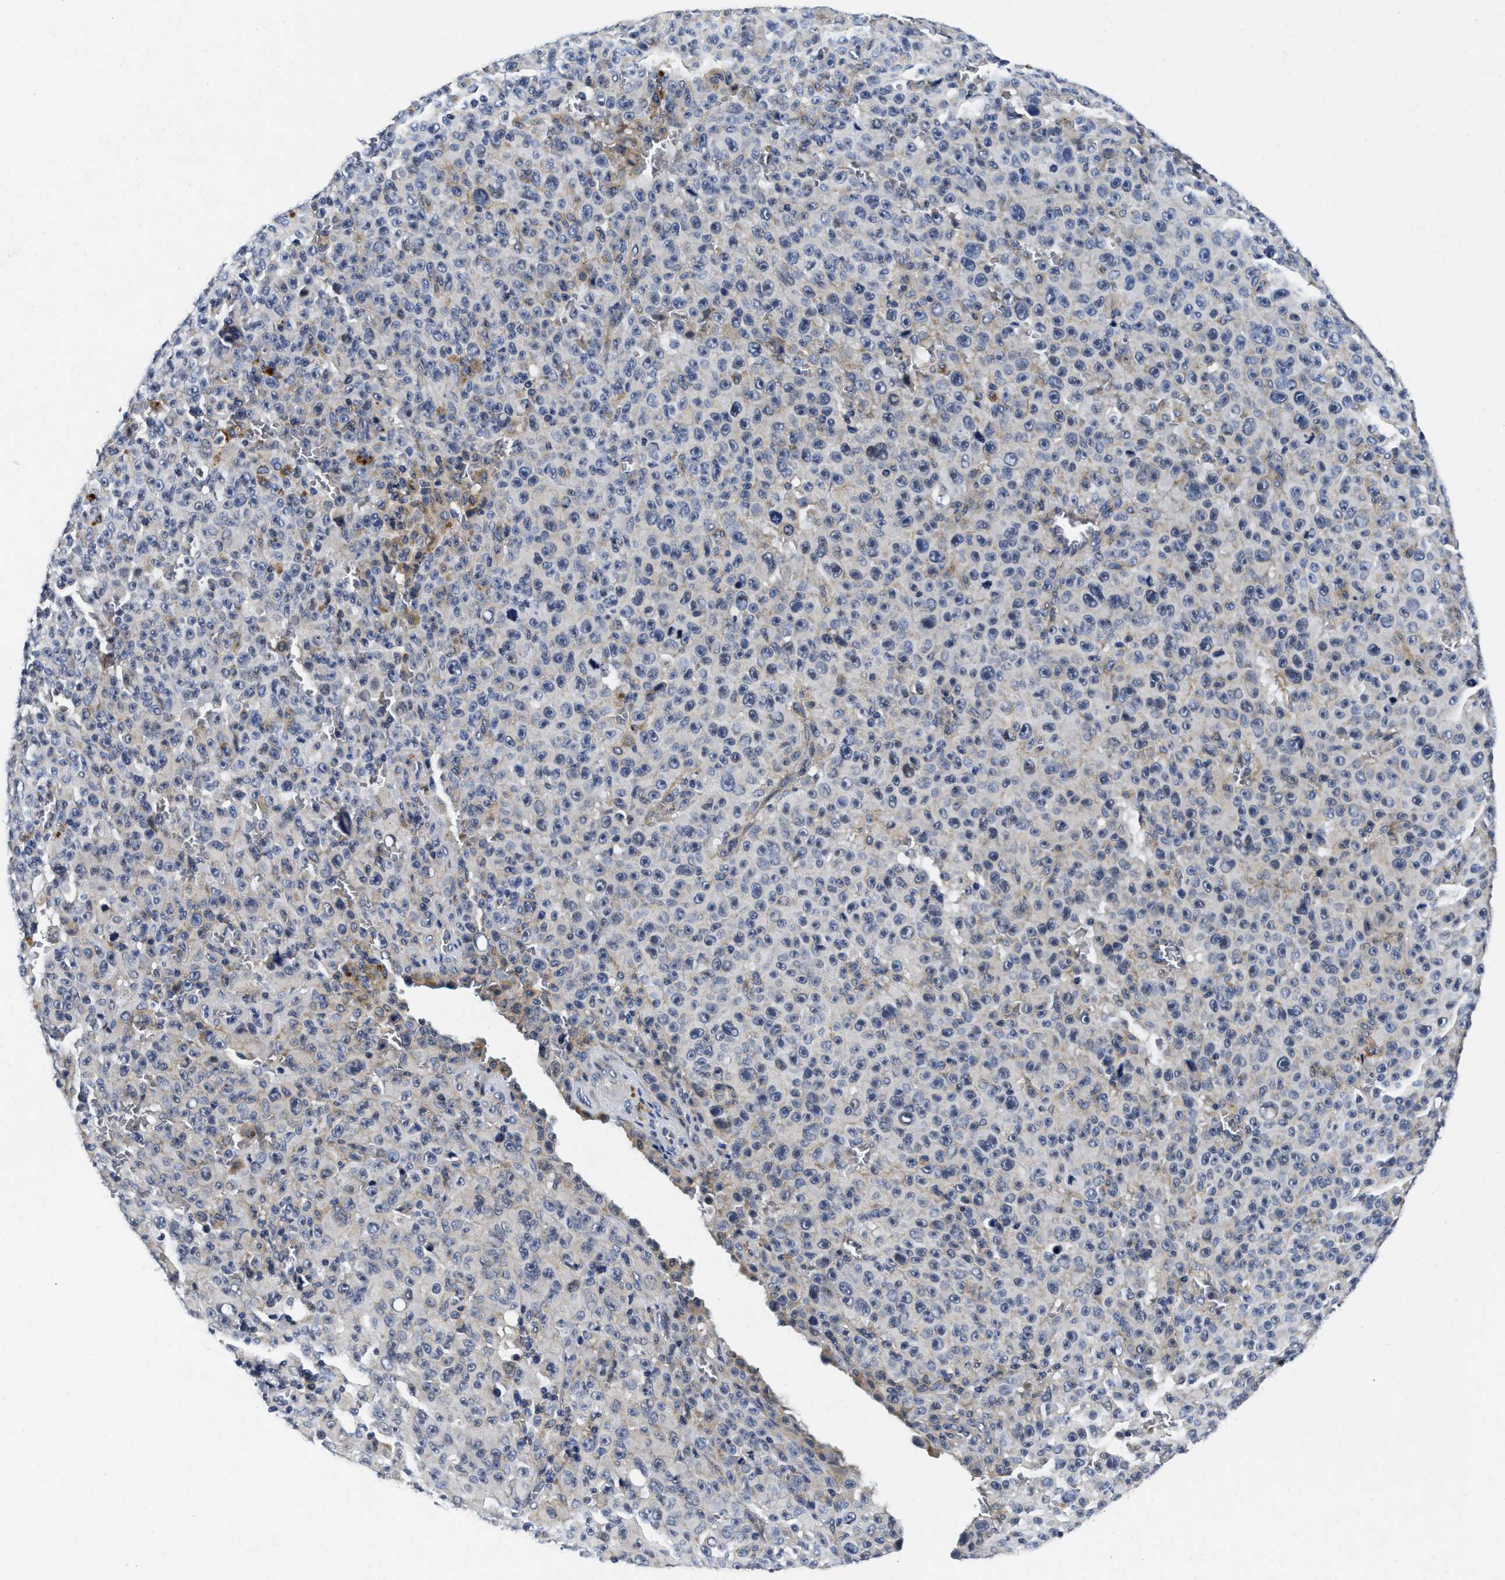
{"staining": {"intensity": "negative", "quantity": "none", "location": "none"}, "tissue": "melanoma", "cell_type": "Tumor cells", "image_type": "cancer", "snomed": [{"axis": "morphology", "description": "Malignant melanoma, NOS"}, {"axis": "topography", "description": "Skin"}], "caption": "Immunohistochemistry (IHC) of melanoma shows no expression in tumor cells.", "gene": "LAD1", "patient": {"sex": "female", "age": 82}}